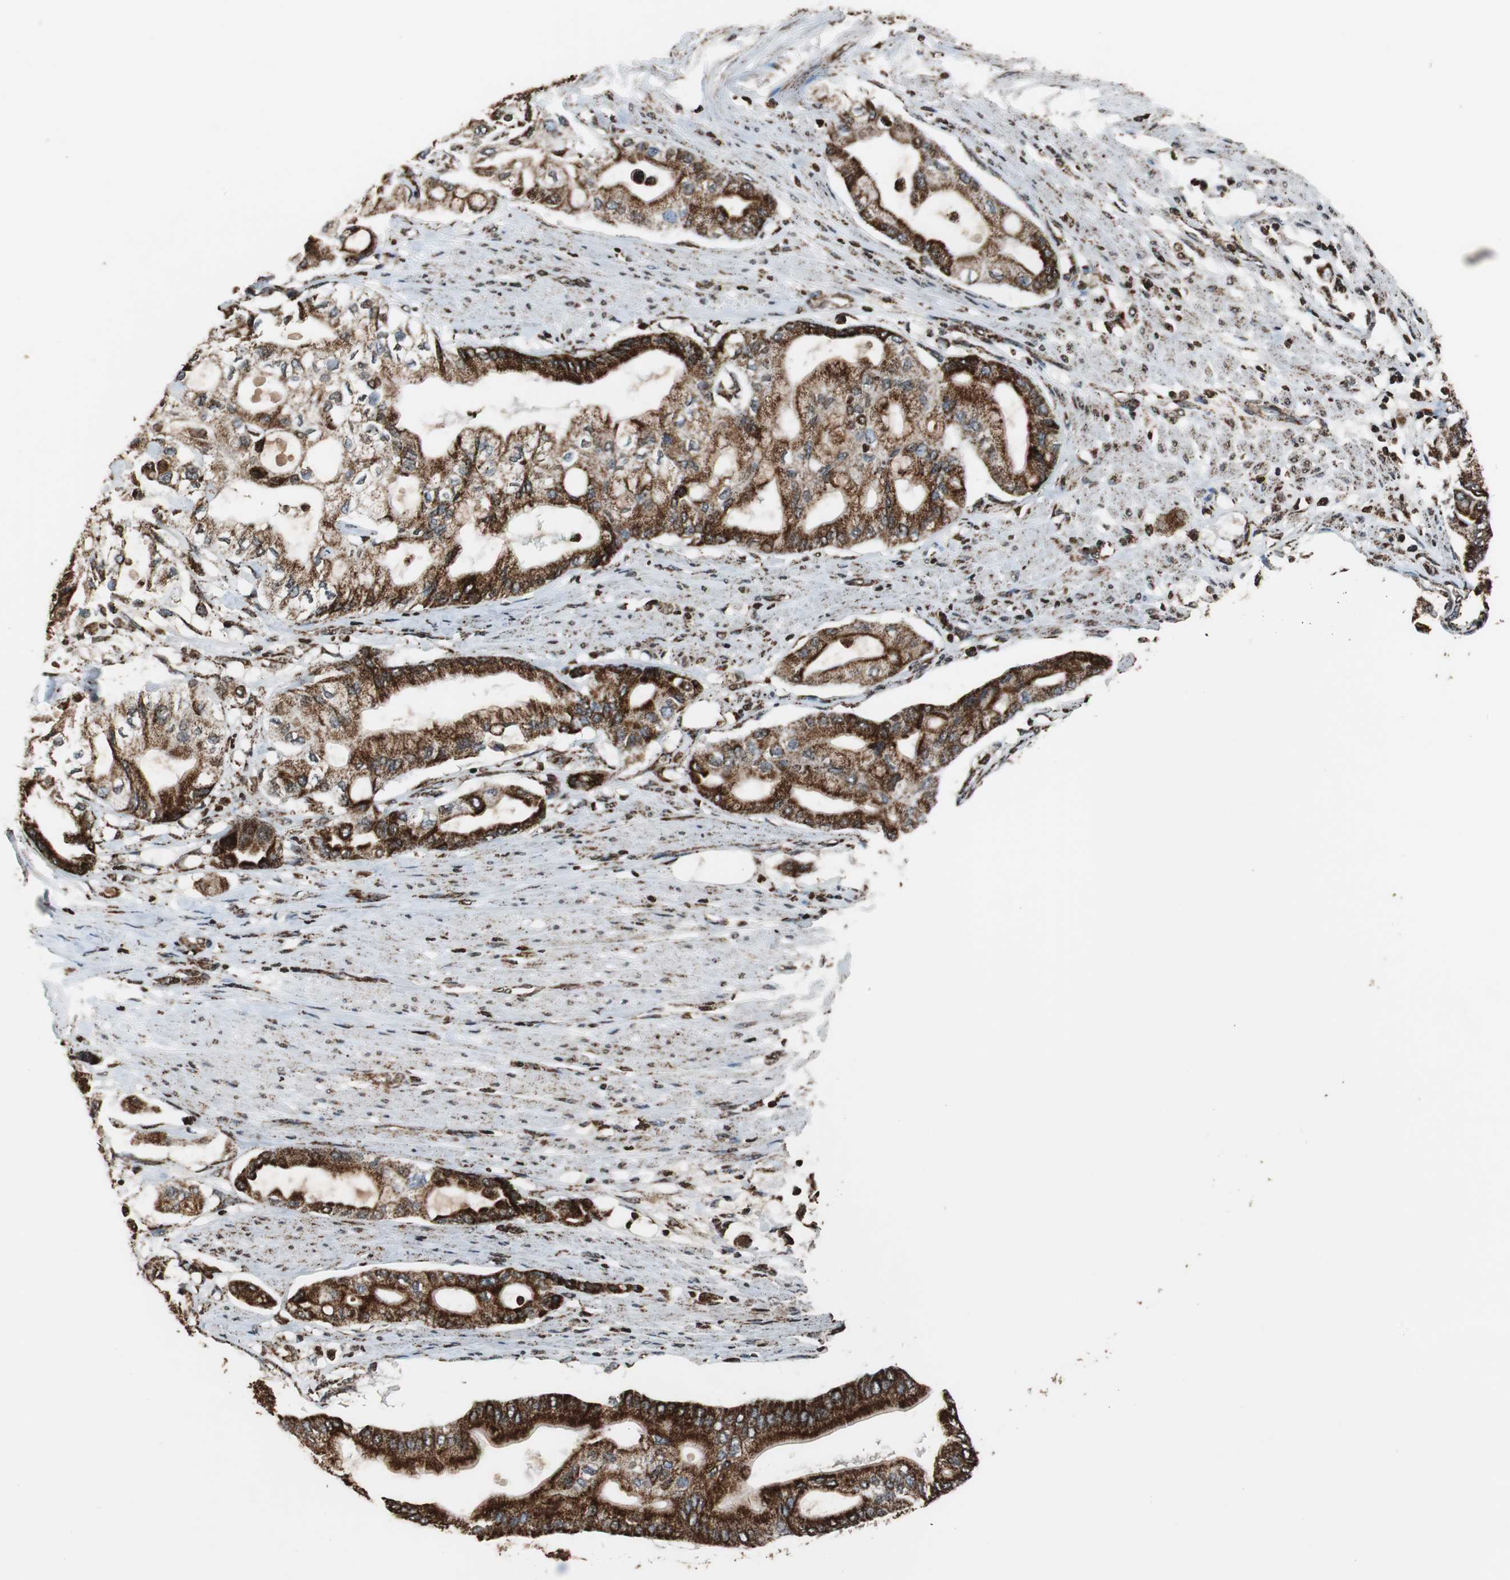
{"staining": {"intensity": "strong", "quantity": ">75%", "location": "cytoplasmic/membranous"}, "tissue": "pancreatic cancer", "cell_type": "Tumor cells", "image_type": "cancer", "snomed": [{"axis": "morphology", "description": "Adenocarcinoma, NOS"}, {"axis": "morphology", "description": "Adenocarcinoma, metastatic, NOS"}, {"axis": "topography", "description": "Lymph node"}, {"axis": "topography", "description": "Pancreas"}, {"axis": "topography", "description": "Duodenum"}], "caption": "Immunohistochemical staining of metastatic adenocarcinoma (pancreatic) exhibits high levels of strong cytoplasmic/membranous staining in approximately >75% of tumor cells.", "gene": "HSPA9", "patient": {"sex": "female", "age": 64}}